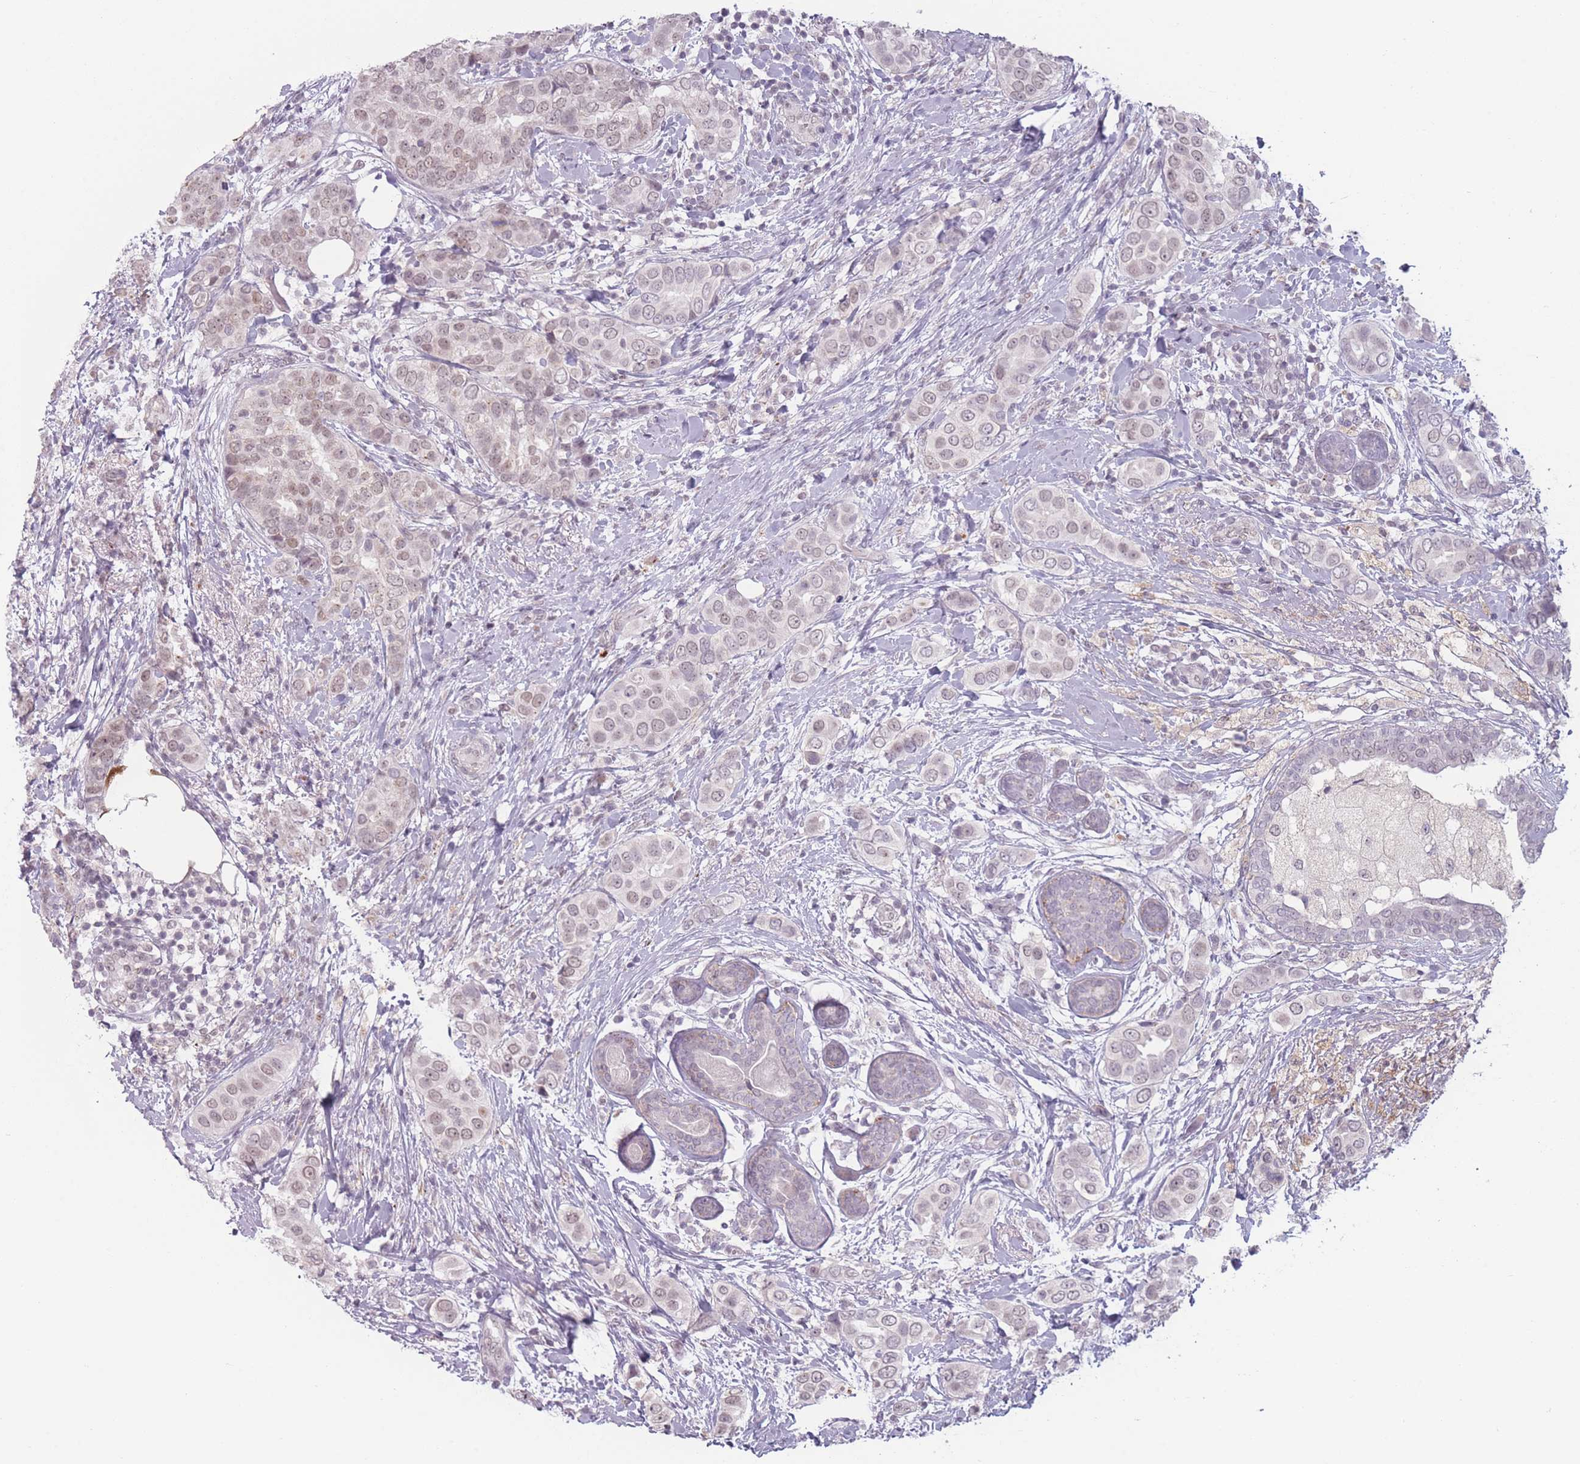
{"staining": {"intensity": "weak", "quantity": ">75%", "location": "nuclear"}, "tissue": "breast cancer", "cell_type": "Tumor cells", "image_type": "cancer", "snomed": [{"axis": "morphology", "description": "Lobular carcinoma"}, {"axis": "topography", "description": "Breast"}], "caption": "Weak nuclear staining is present in about >75% of tumor cells in breast cancer. The staining is performed using DAB (3,3'-diaminobenzidine) brown chromogen to label protein expression. The nuclei are counter-stained blue using hematoxylin.", "gene": "OR10C1", "patient": {"sex": "female", "age": 51}}